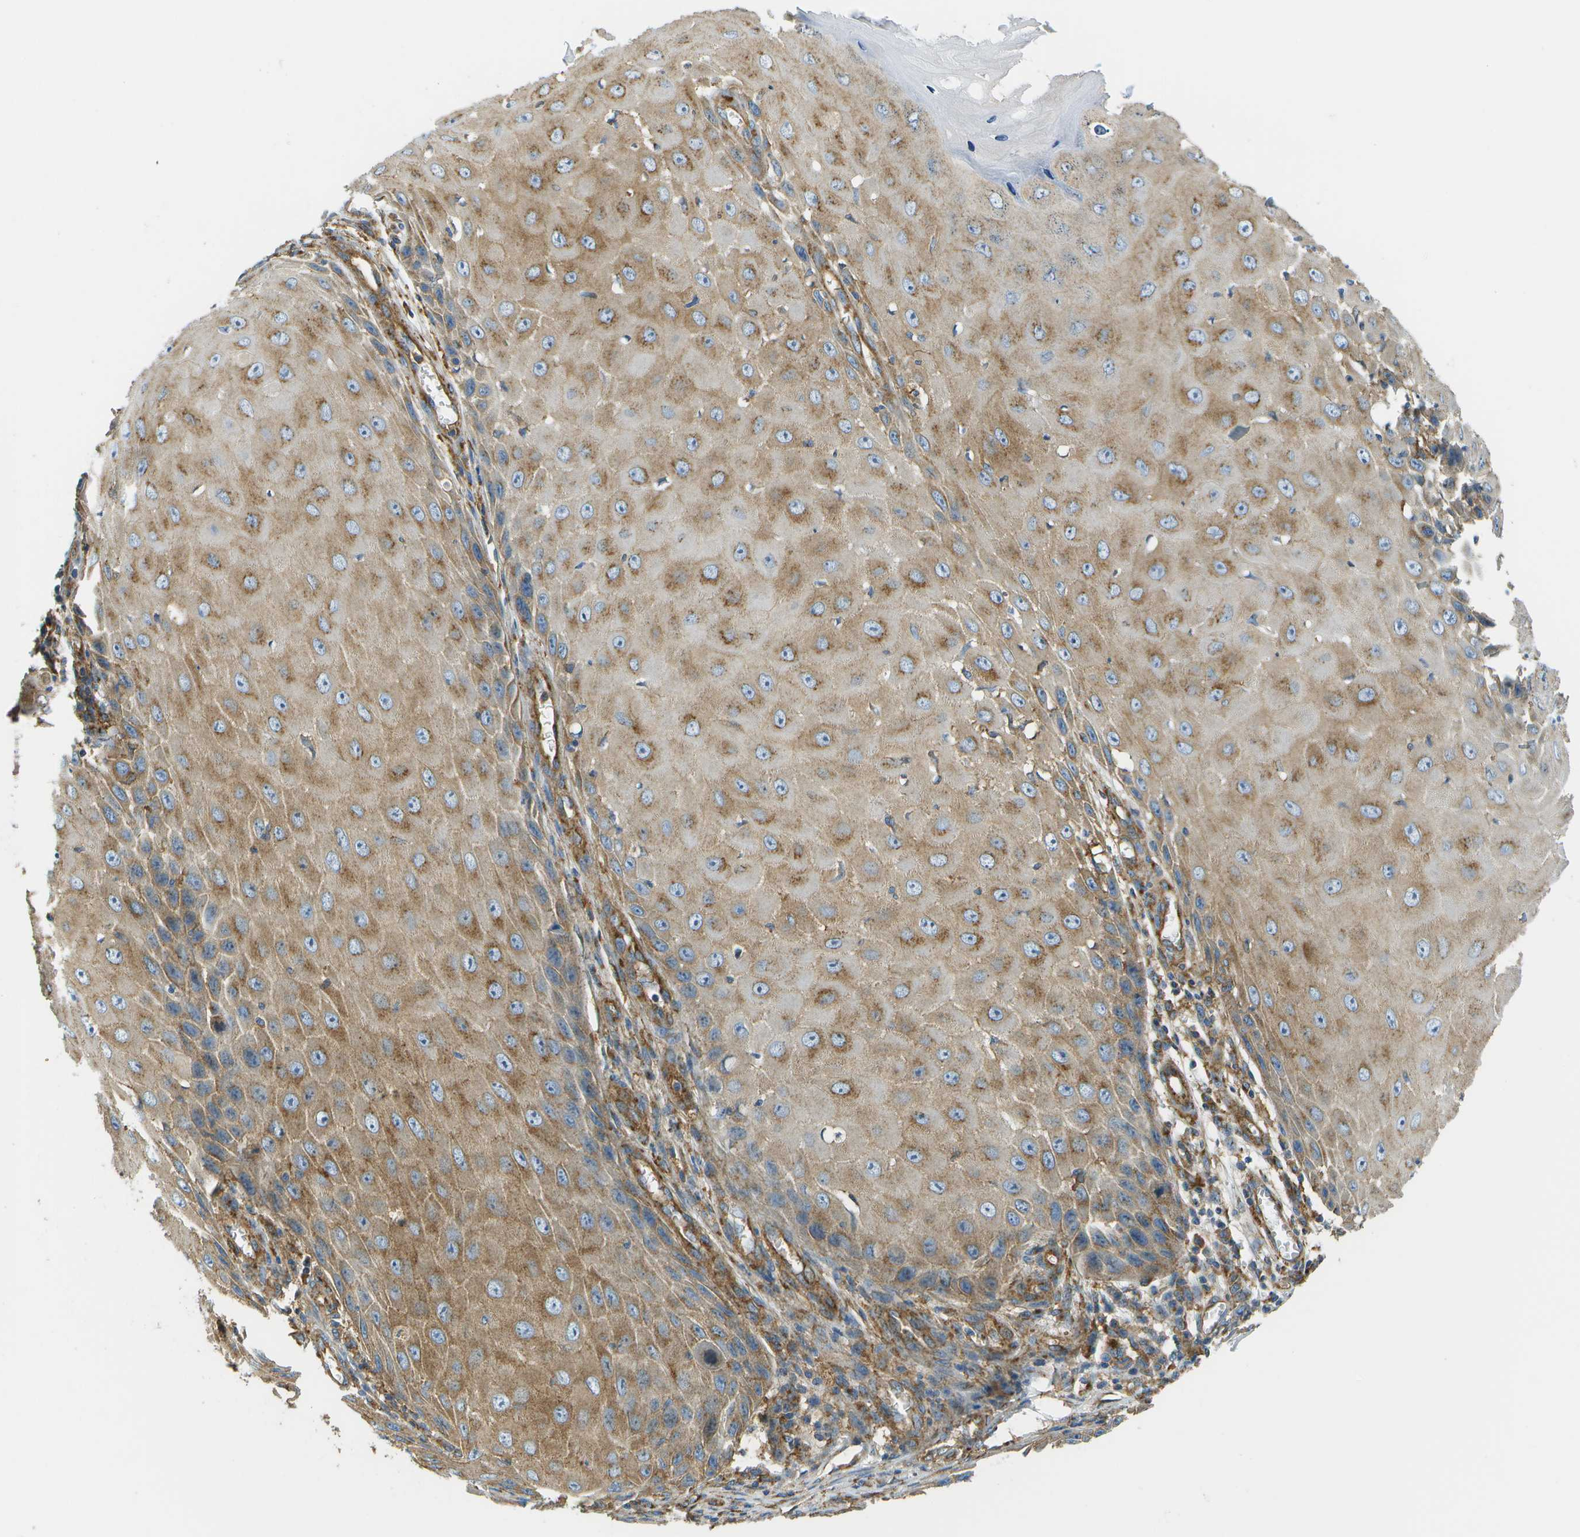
{"staining": {"intensity": "moderate", "quantity": ">75%", "location": "cytoplasmic/membranous"}, "tissue": "skin cancer", "cell_type": "Tumor cells", "image_type": "cancer", "snomed": [{"axis": "morphology", "description": "Squamous cell carcinoma, NOS"}, {"axis": "topography", "description": "Skin"}], "caption": "Immunohistochemistry image of human skin squamous cell carcinoma stained for a protein (brown), which shows medium levels of moderate cytoplasmic/membranous expression in about >75% of tumor cells.", "gene": "CLTC", "patient": {"sex": "female", "age": 73}}